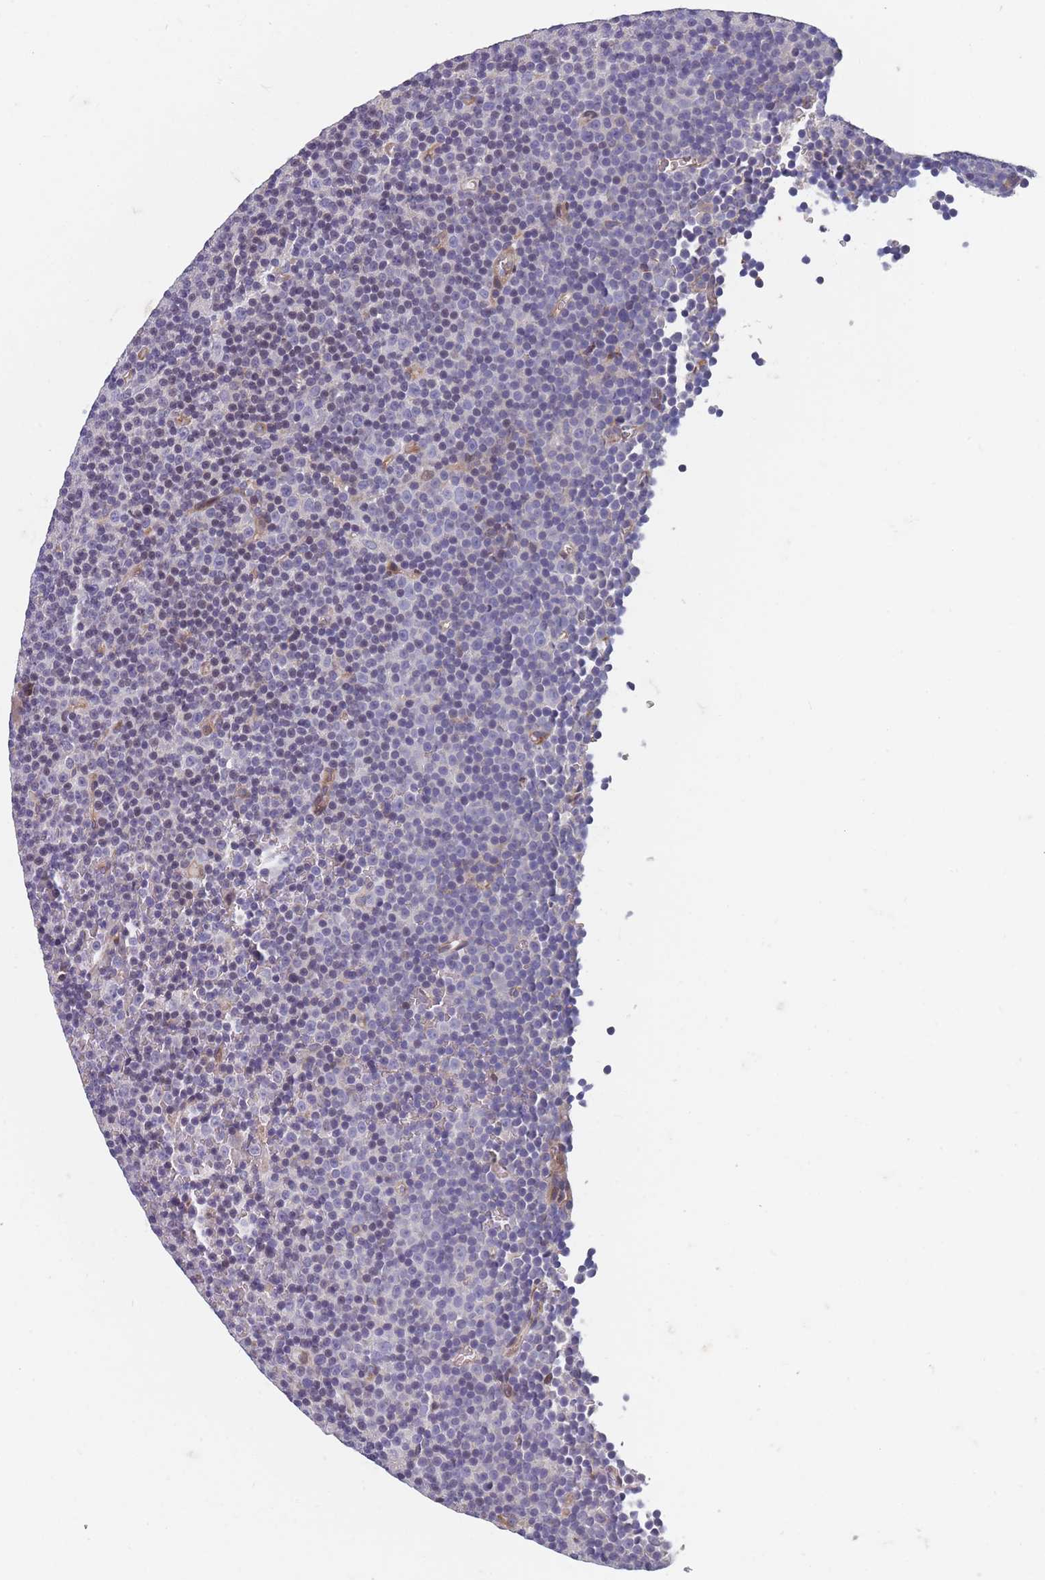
{"staining": {"intensity": "negative", "quantity": "none", "location": "none"}, "tissue": "lymphoma", "cell_type": "Tumor cells", "image_type": "cancer", "snomed": [{"axis": "morphology", "description": "Malignant lymphoma, non-Hodgkin's type, Low grade"}, {"axis": "topography", "description": "Lymph node"}], "caption": "Image shows no significant protein expression in tumor cells of low-grade malignant lymphoma, non-Hodgkin's type. (DAB (3,3'-diaminobenzidine) immunohistochemistry (IHC) visualized using brightfield microscopy, high magnification).", "gene": "FAM83F", "patient": {"sex": "female", "age": 67}}